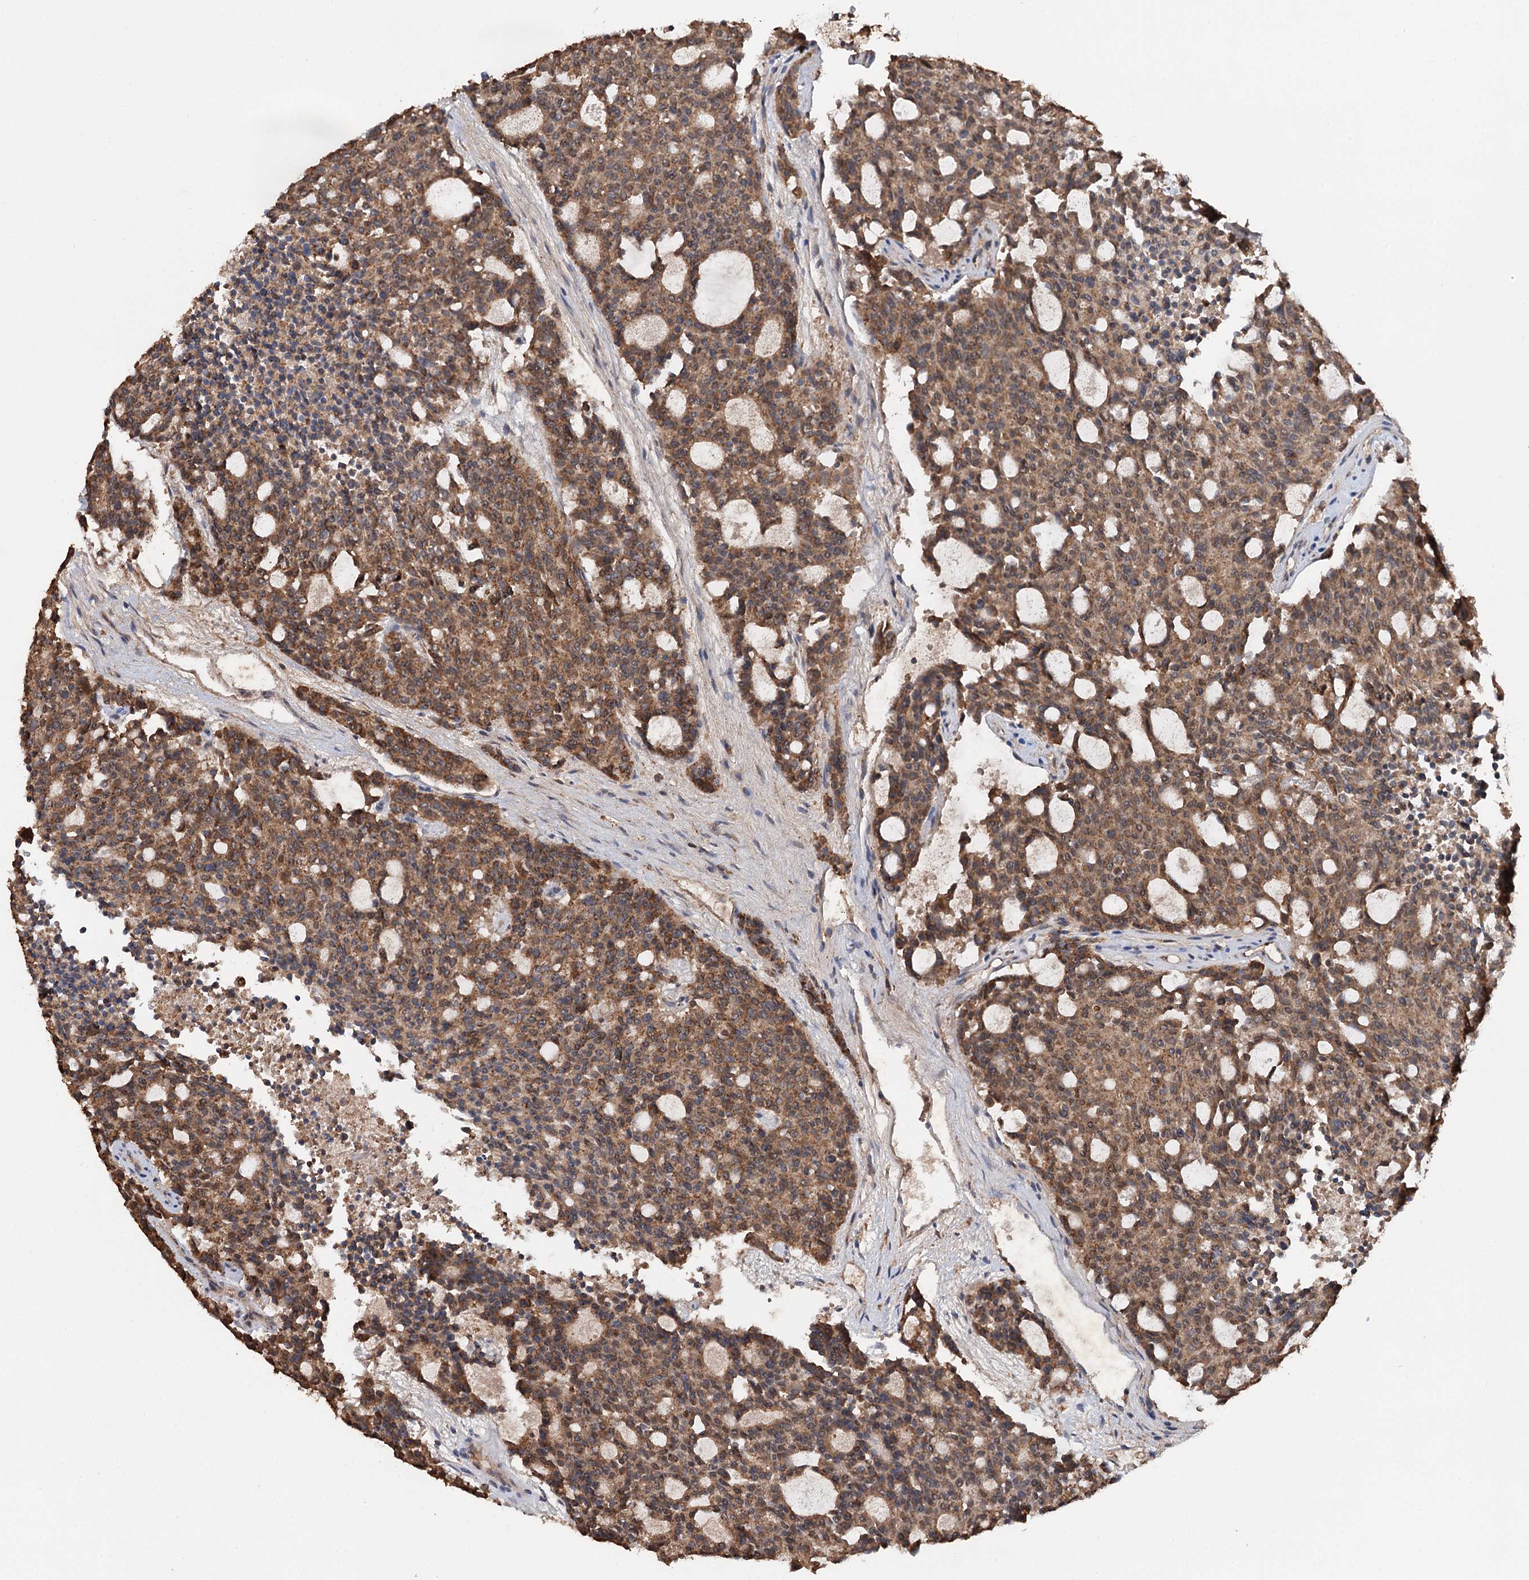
{"staining": {"intensity": "strong", "quantity": ">75%", "location": "cytoplasmic/membranous"}, "tissue": "carcinoid", "cell_type": "Tumor cells", "image_type": "cancer", "snomed": [{"axis": "morphology", "description": "Carcinoid, malignant, NOS"}, {"axis": "topography", "description": "Pancreas"}], "caption": "The micrograph shows immunohistochemical staining of carcinoid (malignant). There is strong cytoplasmic/membranous staining is seen in about >75% of tumor cells. Ihc stains the protein in brown and the nuclei are stained blue.", "gene": "PIK3CB", "patient": {"sex": "female", "age": 54}}